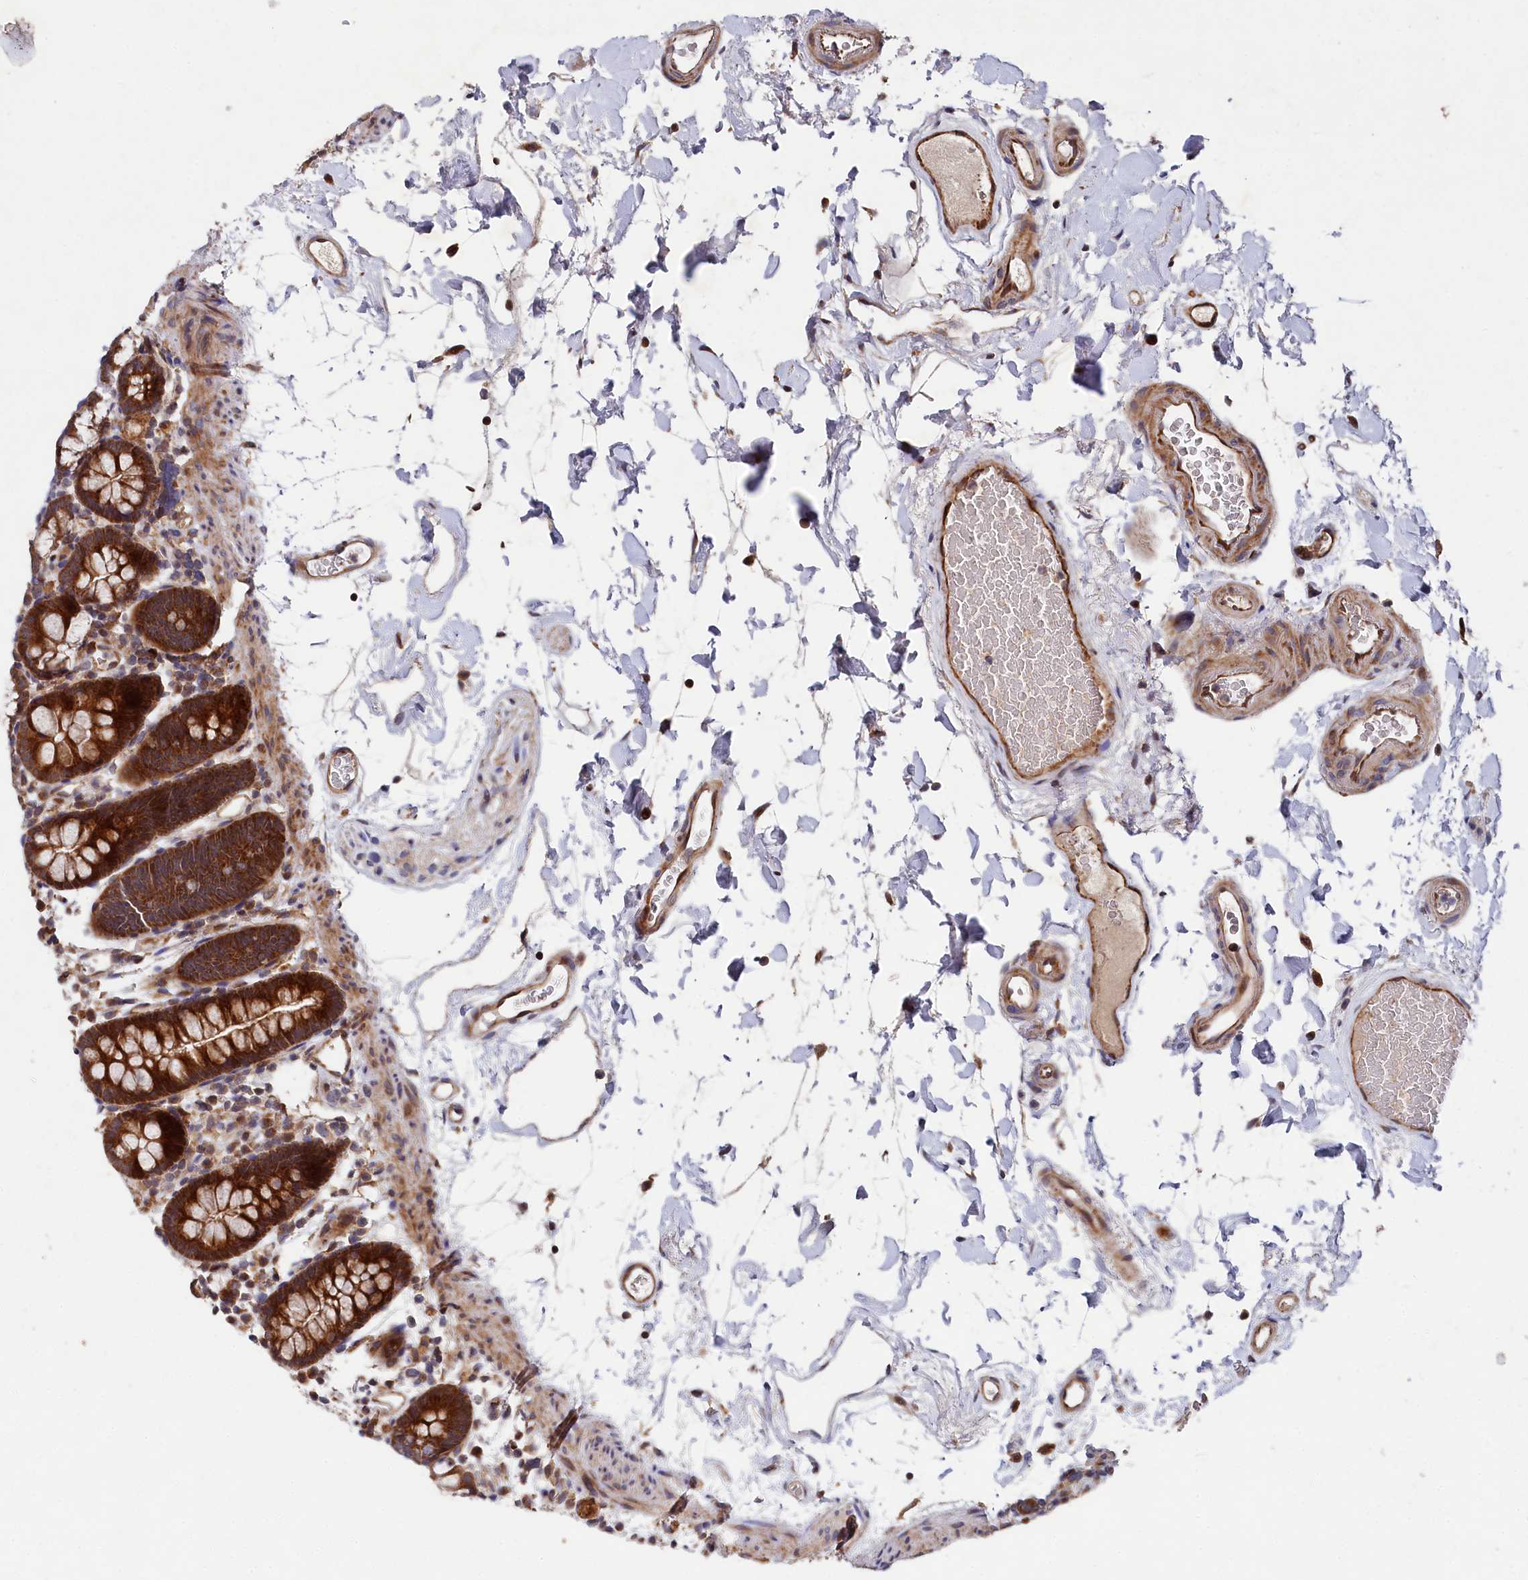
{"staining": {"intensity": "strong", "quantity": ">75%", "location": "cytoplasmic/membranous,nuclear"}, "tissue": "colon", "cell_type": "Endothelial cells", "image_type": "normal", "snomed": [{"axis": "morphology", "description": "Normal tissue, NOS"}, {"axis": "topography", "description": "Colon"}], "caption": "Brown immunohistochemical staining in benign colon exhibits strong cytoplasmic/membranous,nuclear expression in approximately >75% of endothelial cells.", "gene": "SUPV3L1", "patient": {"sex": "male", "age": 75}}